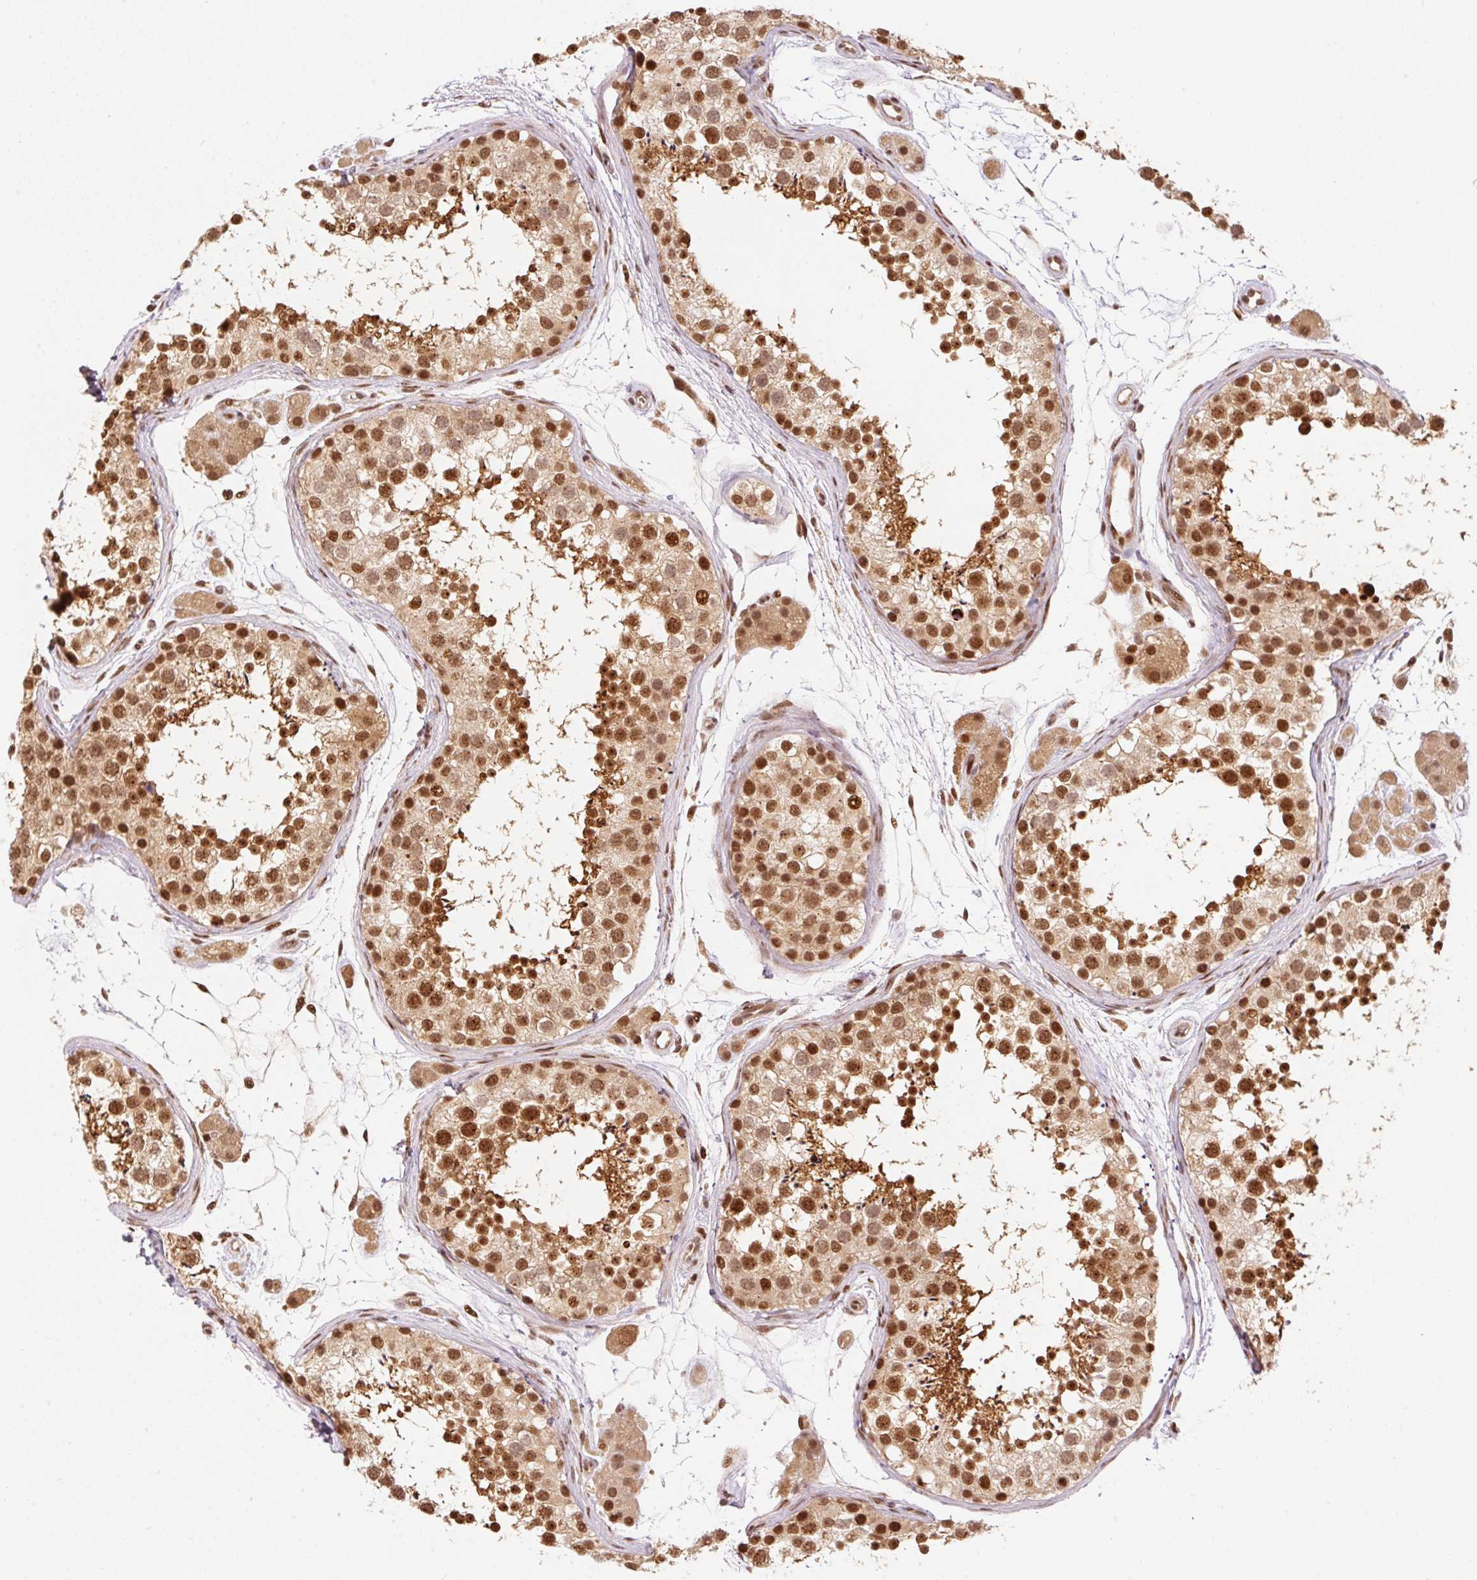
{"staining": {"intensity": "strong", "quantity": ">75%", "location": "nuclear"}, "tissue": "testis", "cell_type": "Cells in seminiferous ducts", "image_type": "normal", "snomed": [{"axis": "morphology", "description": "Normal tissue, NOS"}, {"axis": "topography", "description": "Testis"}], "caption": "This is an image of immunohistochemistry staining of normal testis, which shows strong expression in the nuclear of cells in seminiferous ducts.", "gene": "INTS8", "patient": {"sex": "male", "age": 41}}